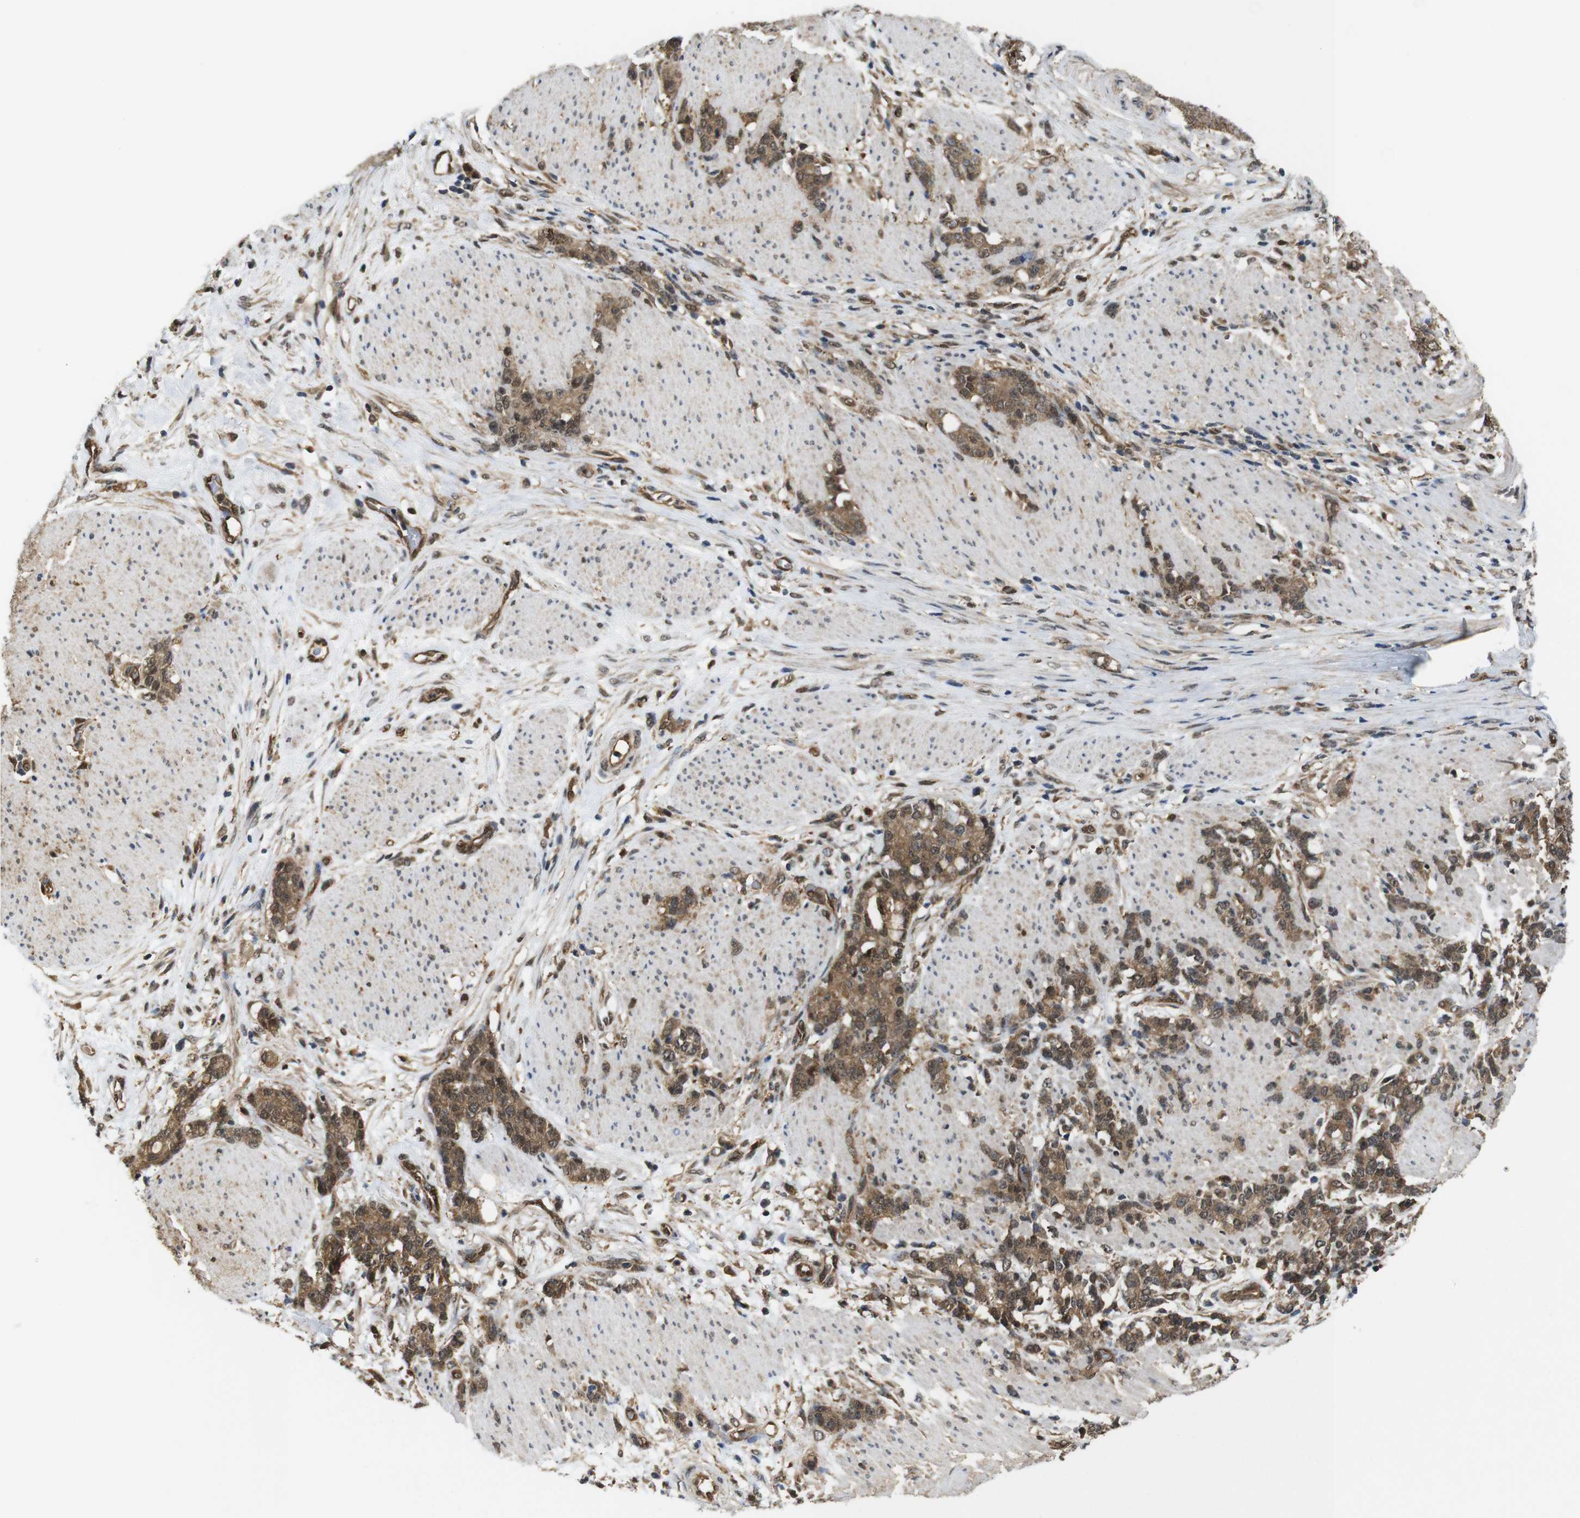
{"staining": {"intensity": "moderate", "quantity": ">75%", "location": "cytoplasmic/membranous"}, "tissue": "stomach cancer", "cell_type": "Tumor cells", "image_type": "cancer", "snomed": [{"axis": "morphology", "description": "Adenocarcinoma, NOS"}, {"axis": "topography", "description": "Stomach, lower"}], "caption": "Immunohistochemistry (IHC) histopathology image of neoplastic tissue: stomach cancer stained using IHC reveals medium levels of moderate protein expression localized specifically in the cytoplasmic/membranous of tumor cells, appearing as a cytoplasmic/membranous brown color.", "gene": "YWHAG", "patient": {"sex": "male", "age": 88}}